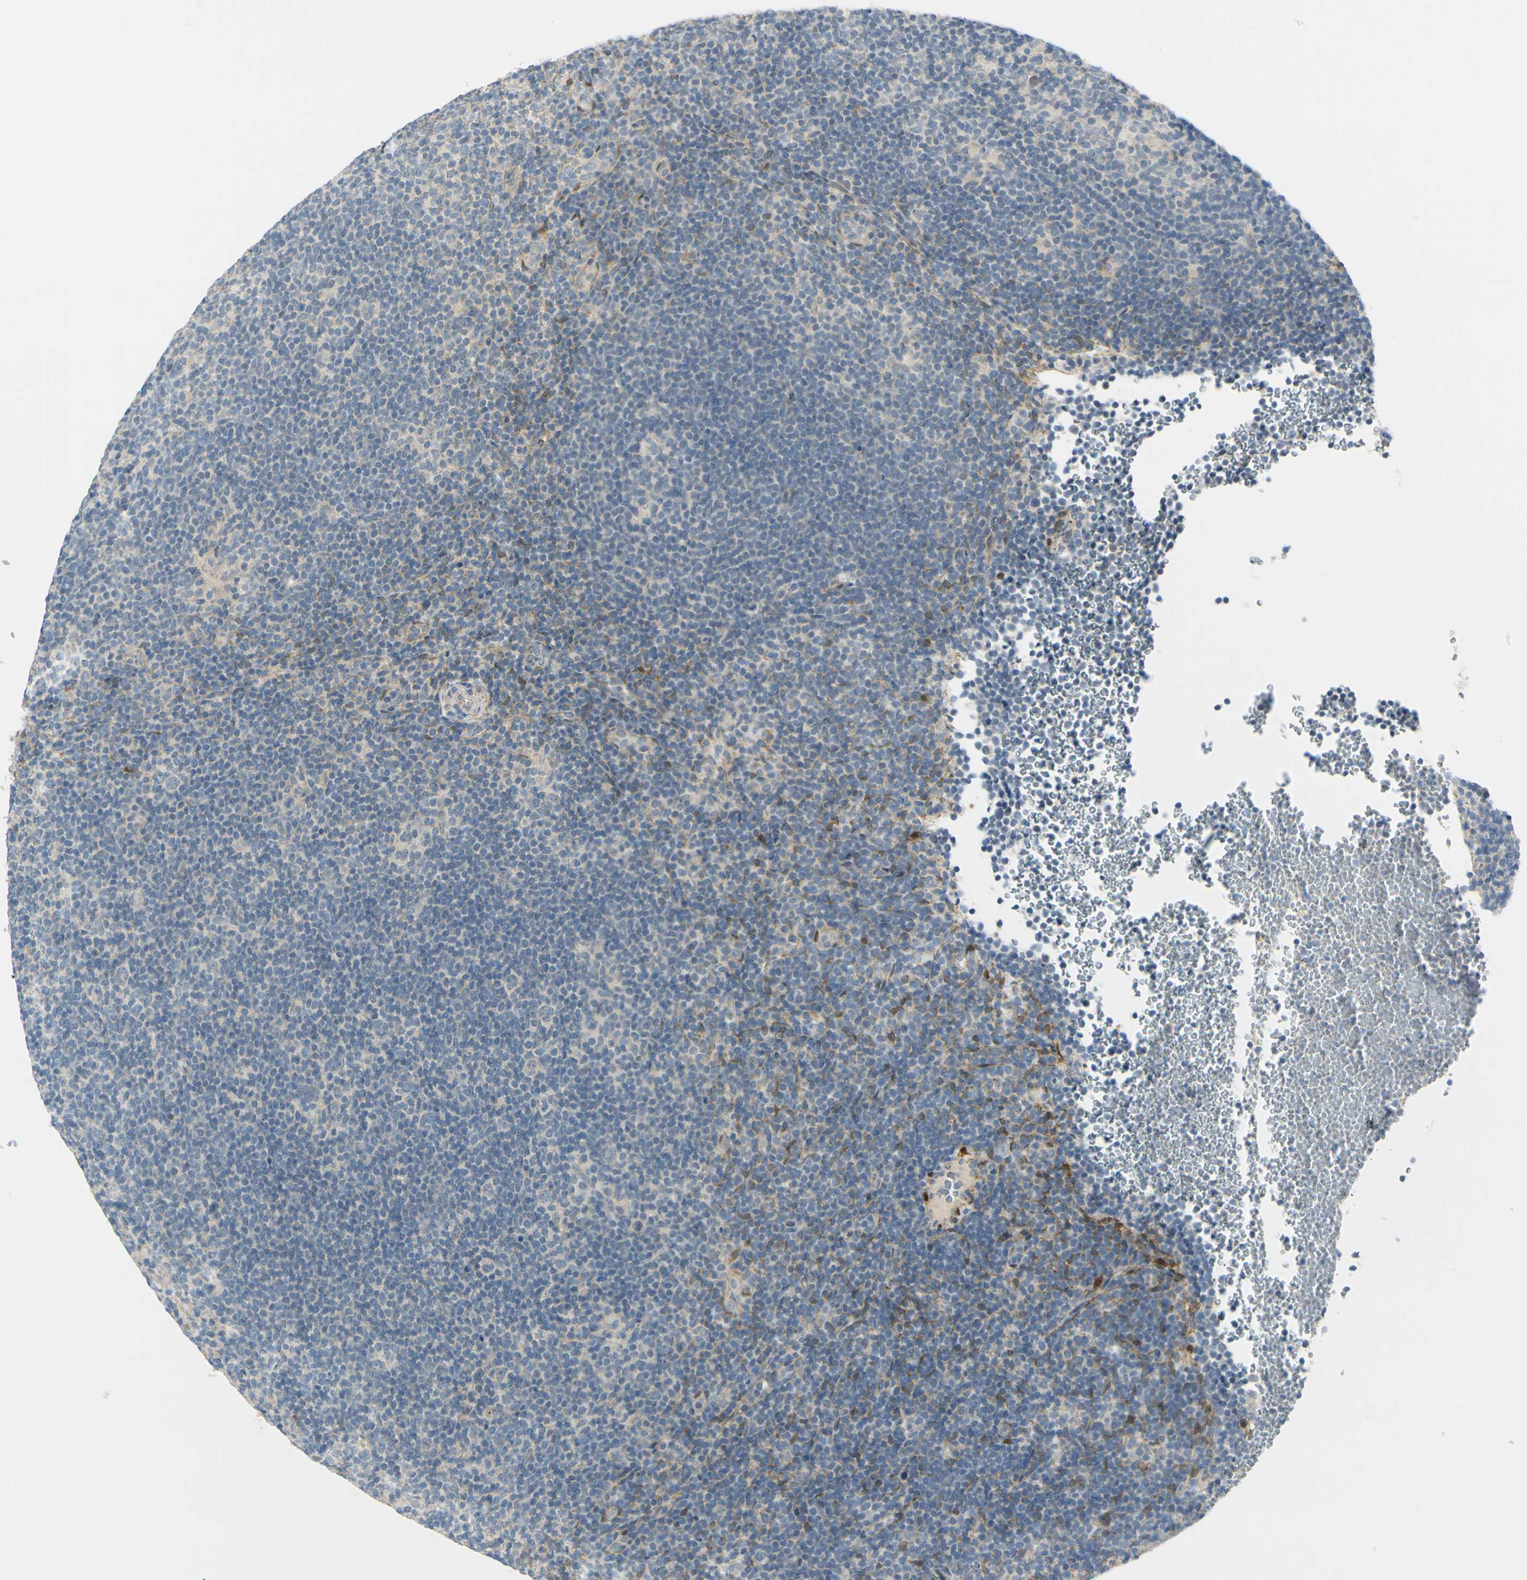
{"staining": {"intensity": "negative", "quantity": "none", "location": "none"}, "tissue": "lymphoma", "cell_type": "Tumor cells", "image_type": "cancer", "snomed": [{"axis": "morphology", "description": "Hodgkin's disease, NOS"}, {"axis": "topography", "description": "Lymph node"}], "caption": "High magnification brightfield microscopy of lymphoma stained with DAB (brown) and counterstained with hematoxylin (blue): tumor cells show no significant positivity.", "gene": "FHL2", "patient": {"sex": "female", "age": 57}}